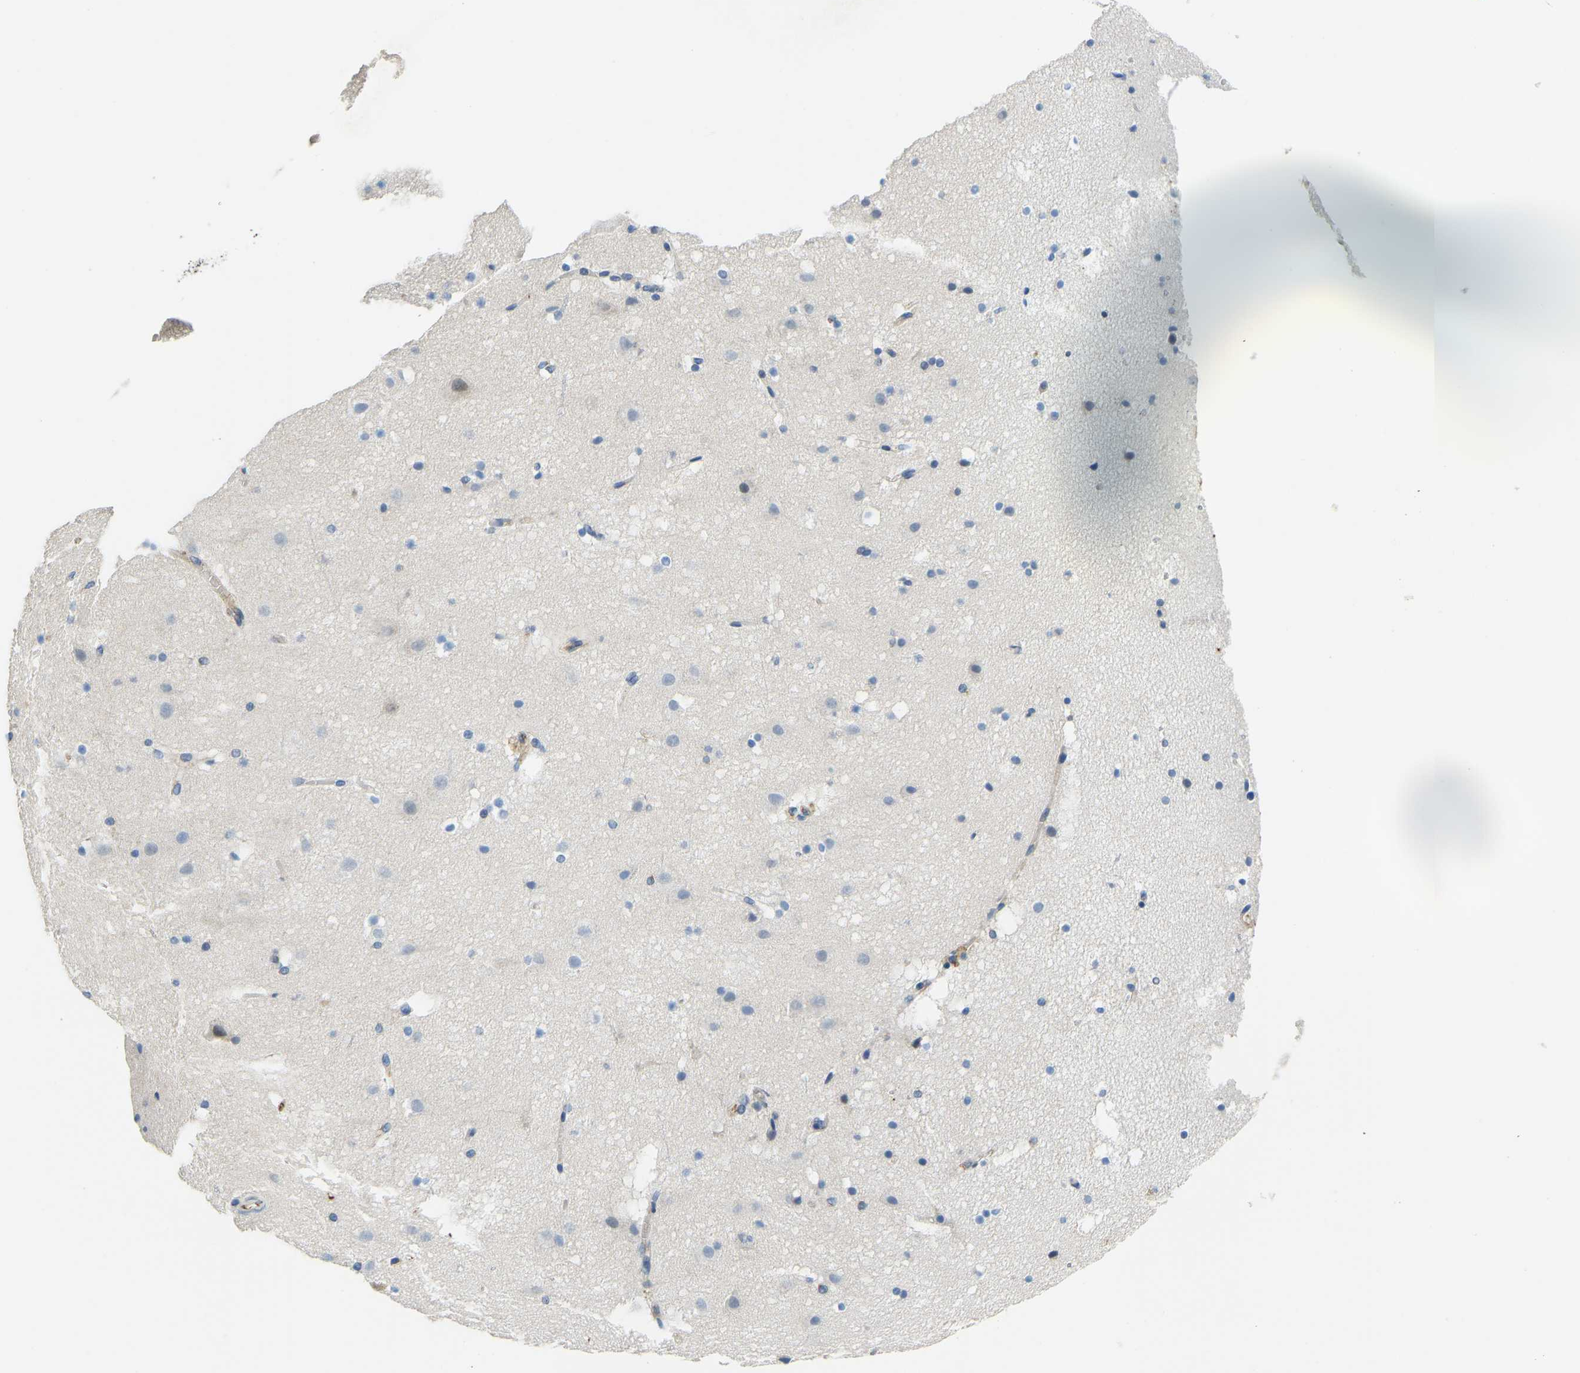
{"staining": {"intensity": "negative", "quantity": "none", "location": "none"}, "tissue": "cerebral cortex", "cell_type": "Endothelial cells", "image_type": "normal", "snomed": [{"axis": "morphology", "description": "Normal tissue, NOS"}, {"axis": "topography", "description": "Cerebral cortex"}], "caption": "Immunohistochemistry (IHC) micrograph of unremarkable cerebral cortex: cerebral cortex stained with DAB displays no significant protein expression in endothelial cells.", "gene": "THBS4", "patient": {"sex": "male", "age": 45}}